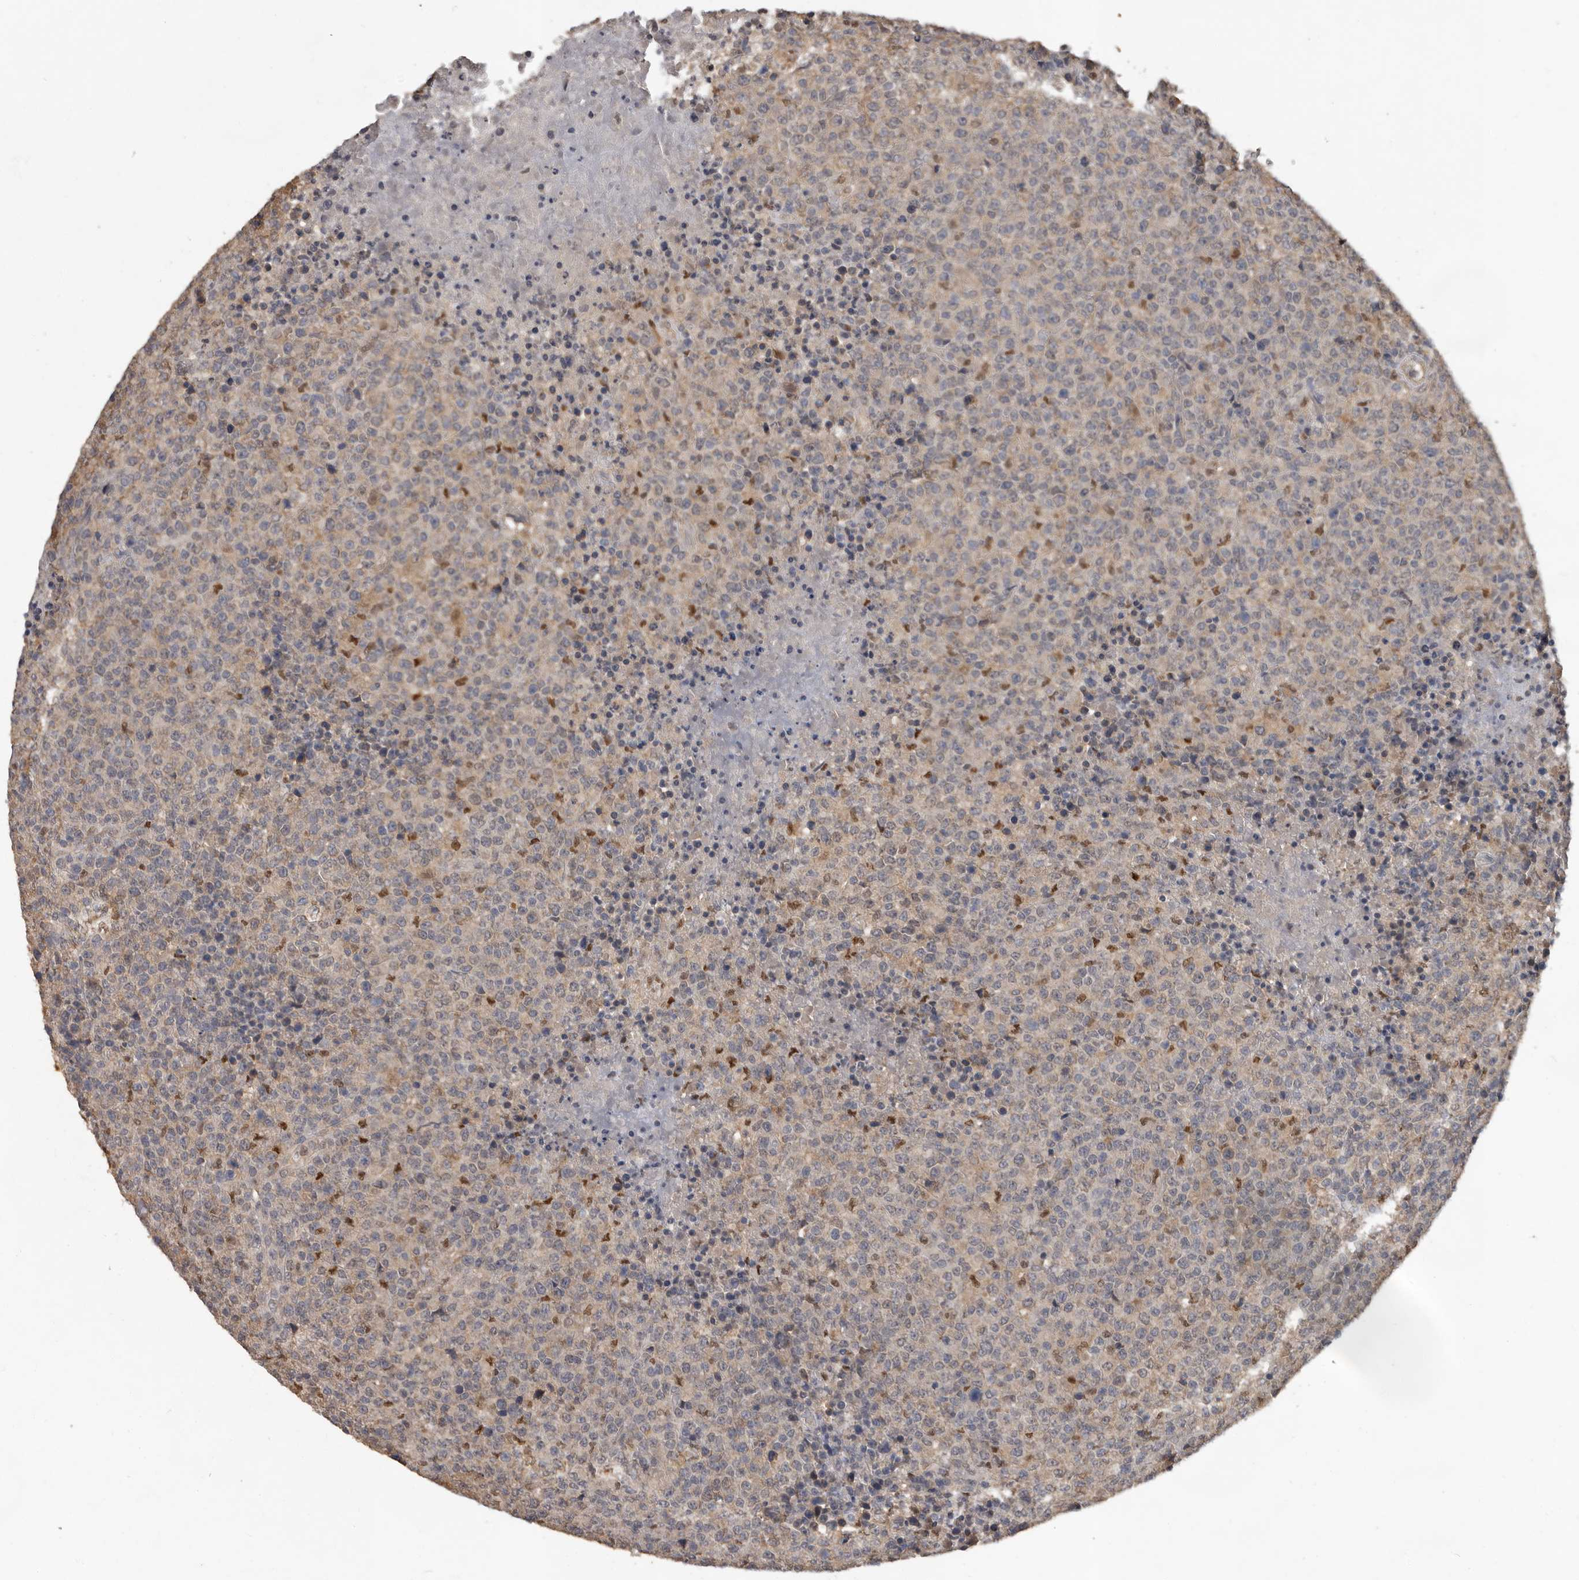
{"staining": {"intensity": "negative", "quantity": "none", "location": "none"}, "tissue": "lymphoma", "cell_type": "Tumor cells", "image_type": "cancer", "snomed": [{"axis": "morphology", "description": "Malignant lymphoma, non-Hodgkin's type, High grade"}, {"axis": "topography", "description": "Lymph node"}], "caption": "The photomicrograph exhibits no significant positivity in tumor cells of lymphoma.", "gene": "MTF1", "patient": {"sex": "male", "age": 13}}